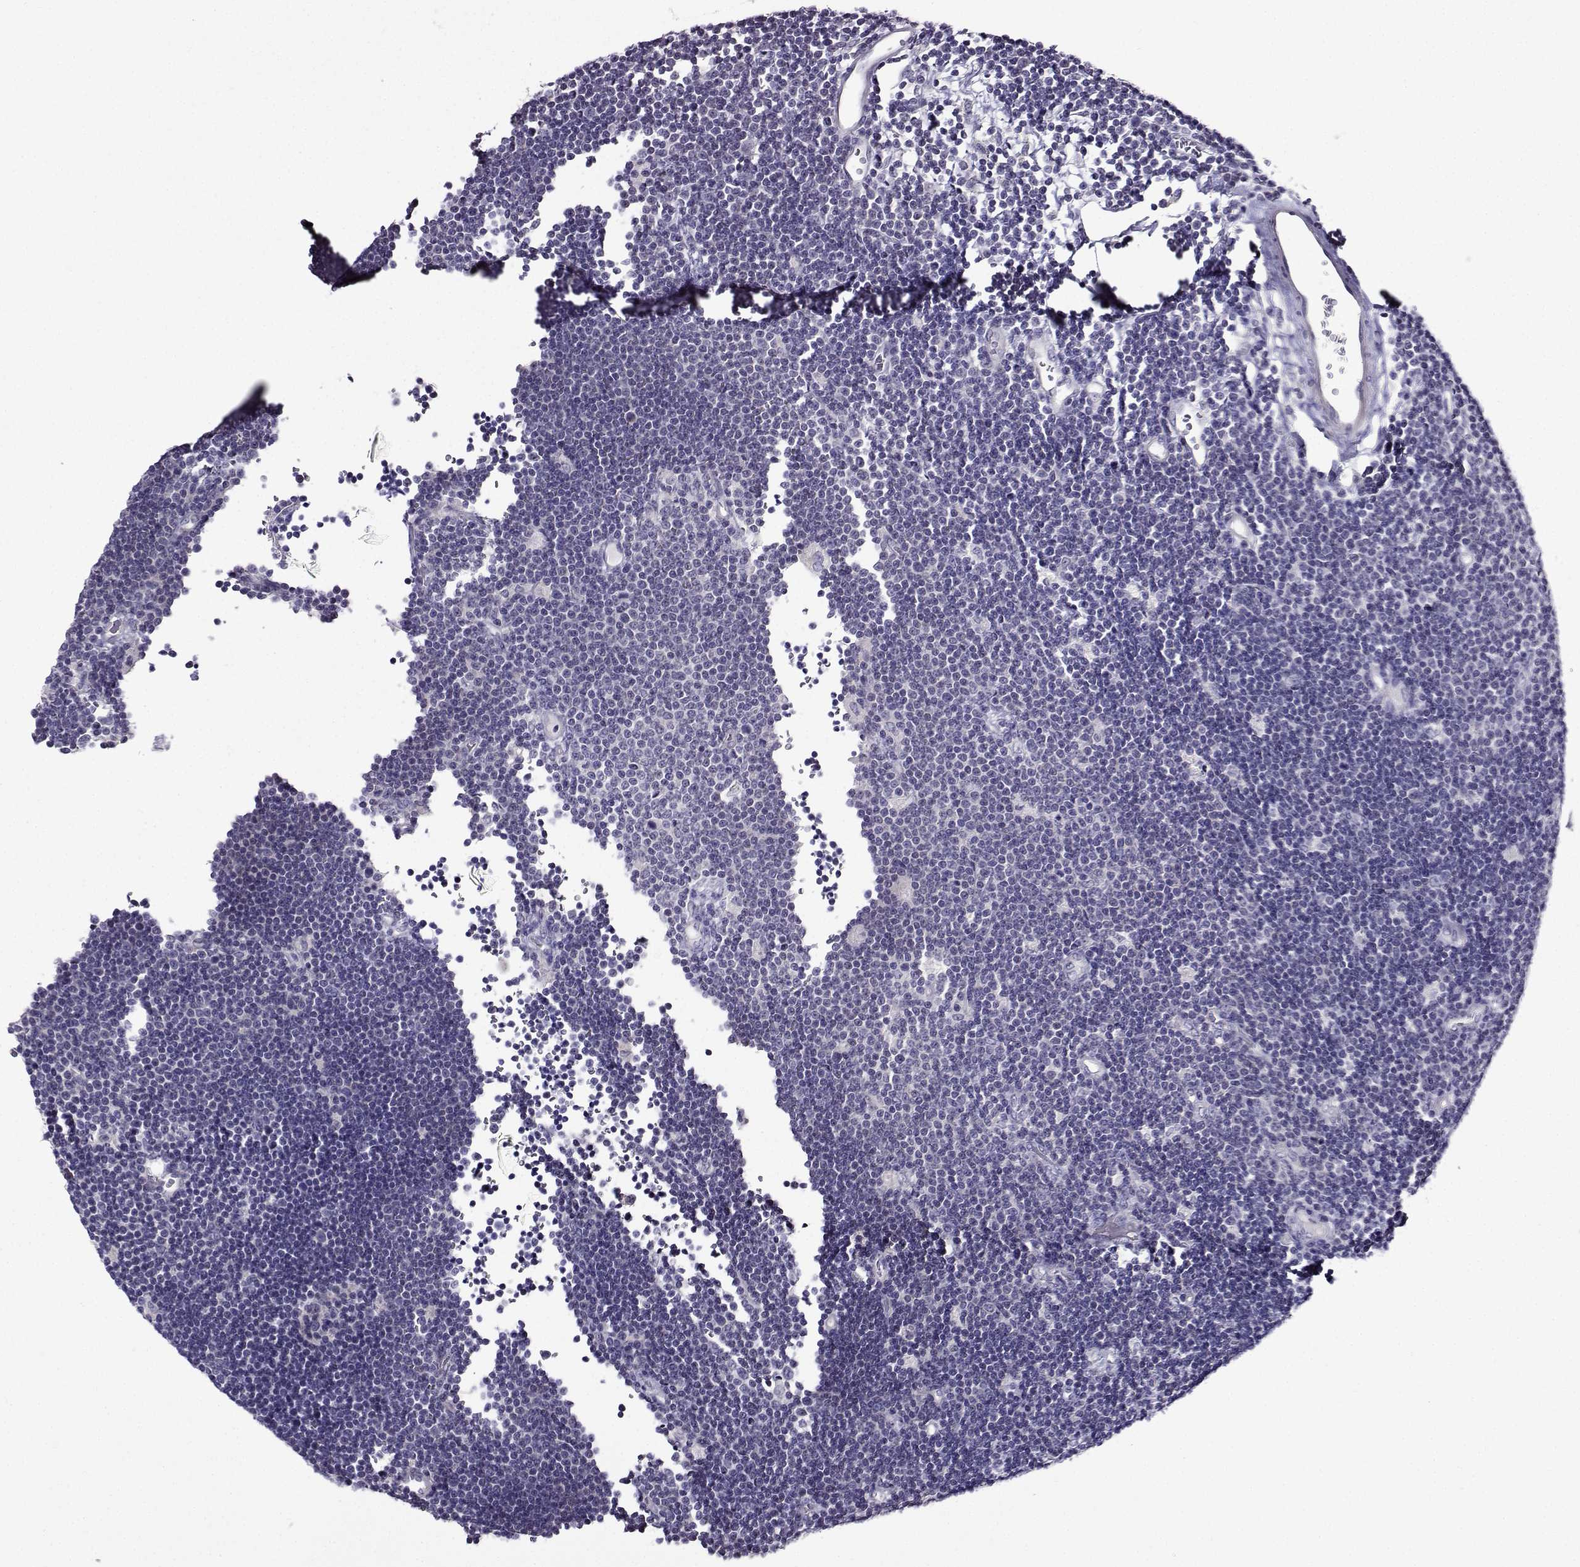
{"staining": {"intensity": "negative", "quantity": "none", "location": "none"}, "tissue": "lymphoma", "cell_type": "Tumor cells", "image_type": "cancer", "snomed": [{"axis": "morphology", "description": "Malignant lymphoma, non-Hodgkin's type, Low grade"}, {"axis": "topography", "description": "Brain"}], "caption": "IHC of malignant lymphoma, non-Hodgkin's type (low-grade) reveals no positivity in tumor cells. (DAB (3,3'-diaminobenzidine) IHC with hematoxylin counter stain).", "gene": "TMEM266", "patient": {"sex": "female", "age": 66}}